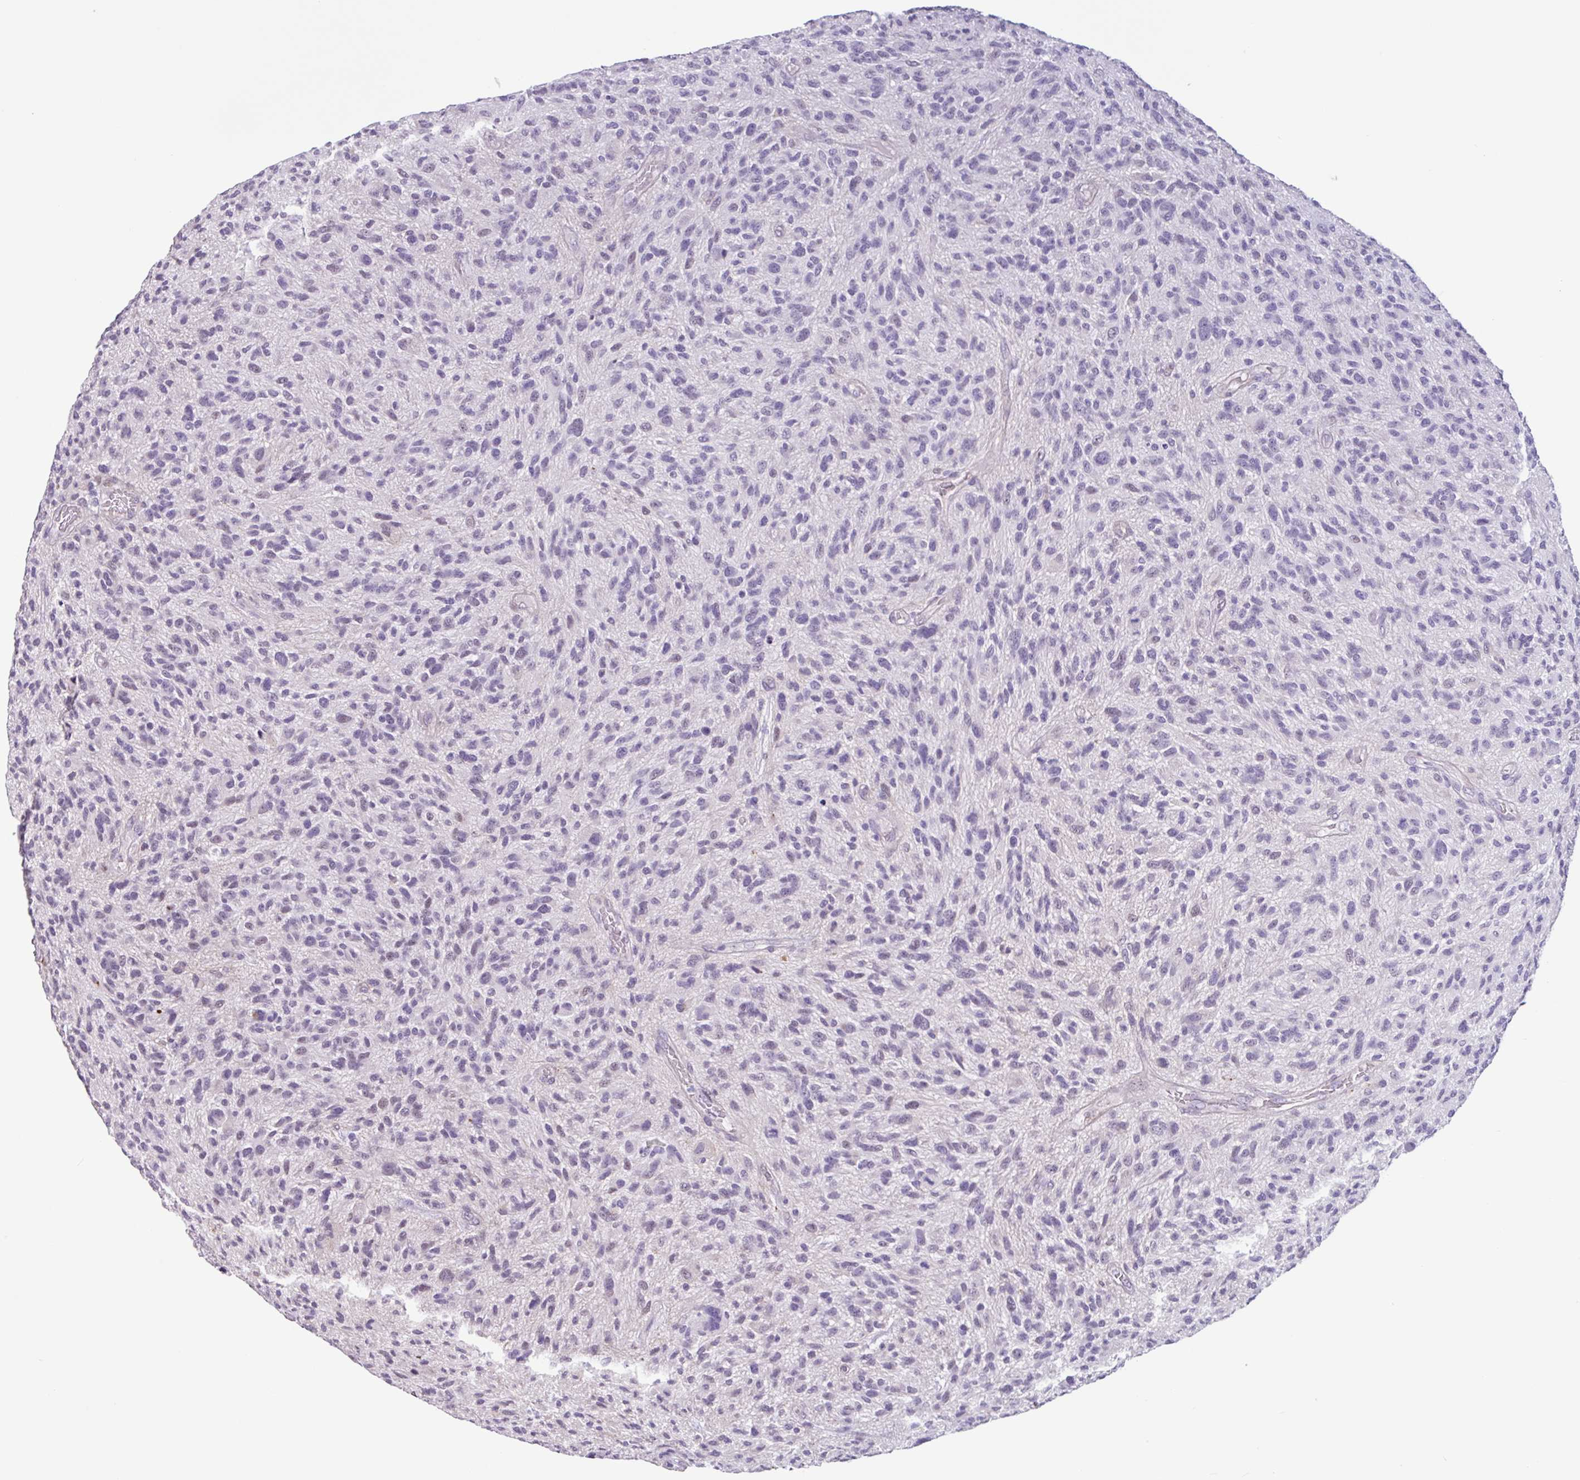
{"staining": {"intensity": "negative", "quantity": "none", "location": "none"}, "tissue": "glioma", "cell_type": "Tumor cells", "image_type": "cancer", "snomed": [{"axis": "morphology", "description": "Glioma, malignant, High grade"}, {"axis": "topography", "description": "Brain"}], "caption": "Glioma was stained to show a protein in brown. There is no significant expression in tumor cells.", "gene": "OTX1", "patient": {"sex": "male", "age": 47}}